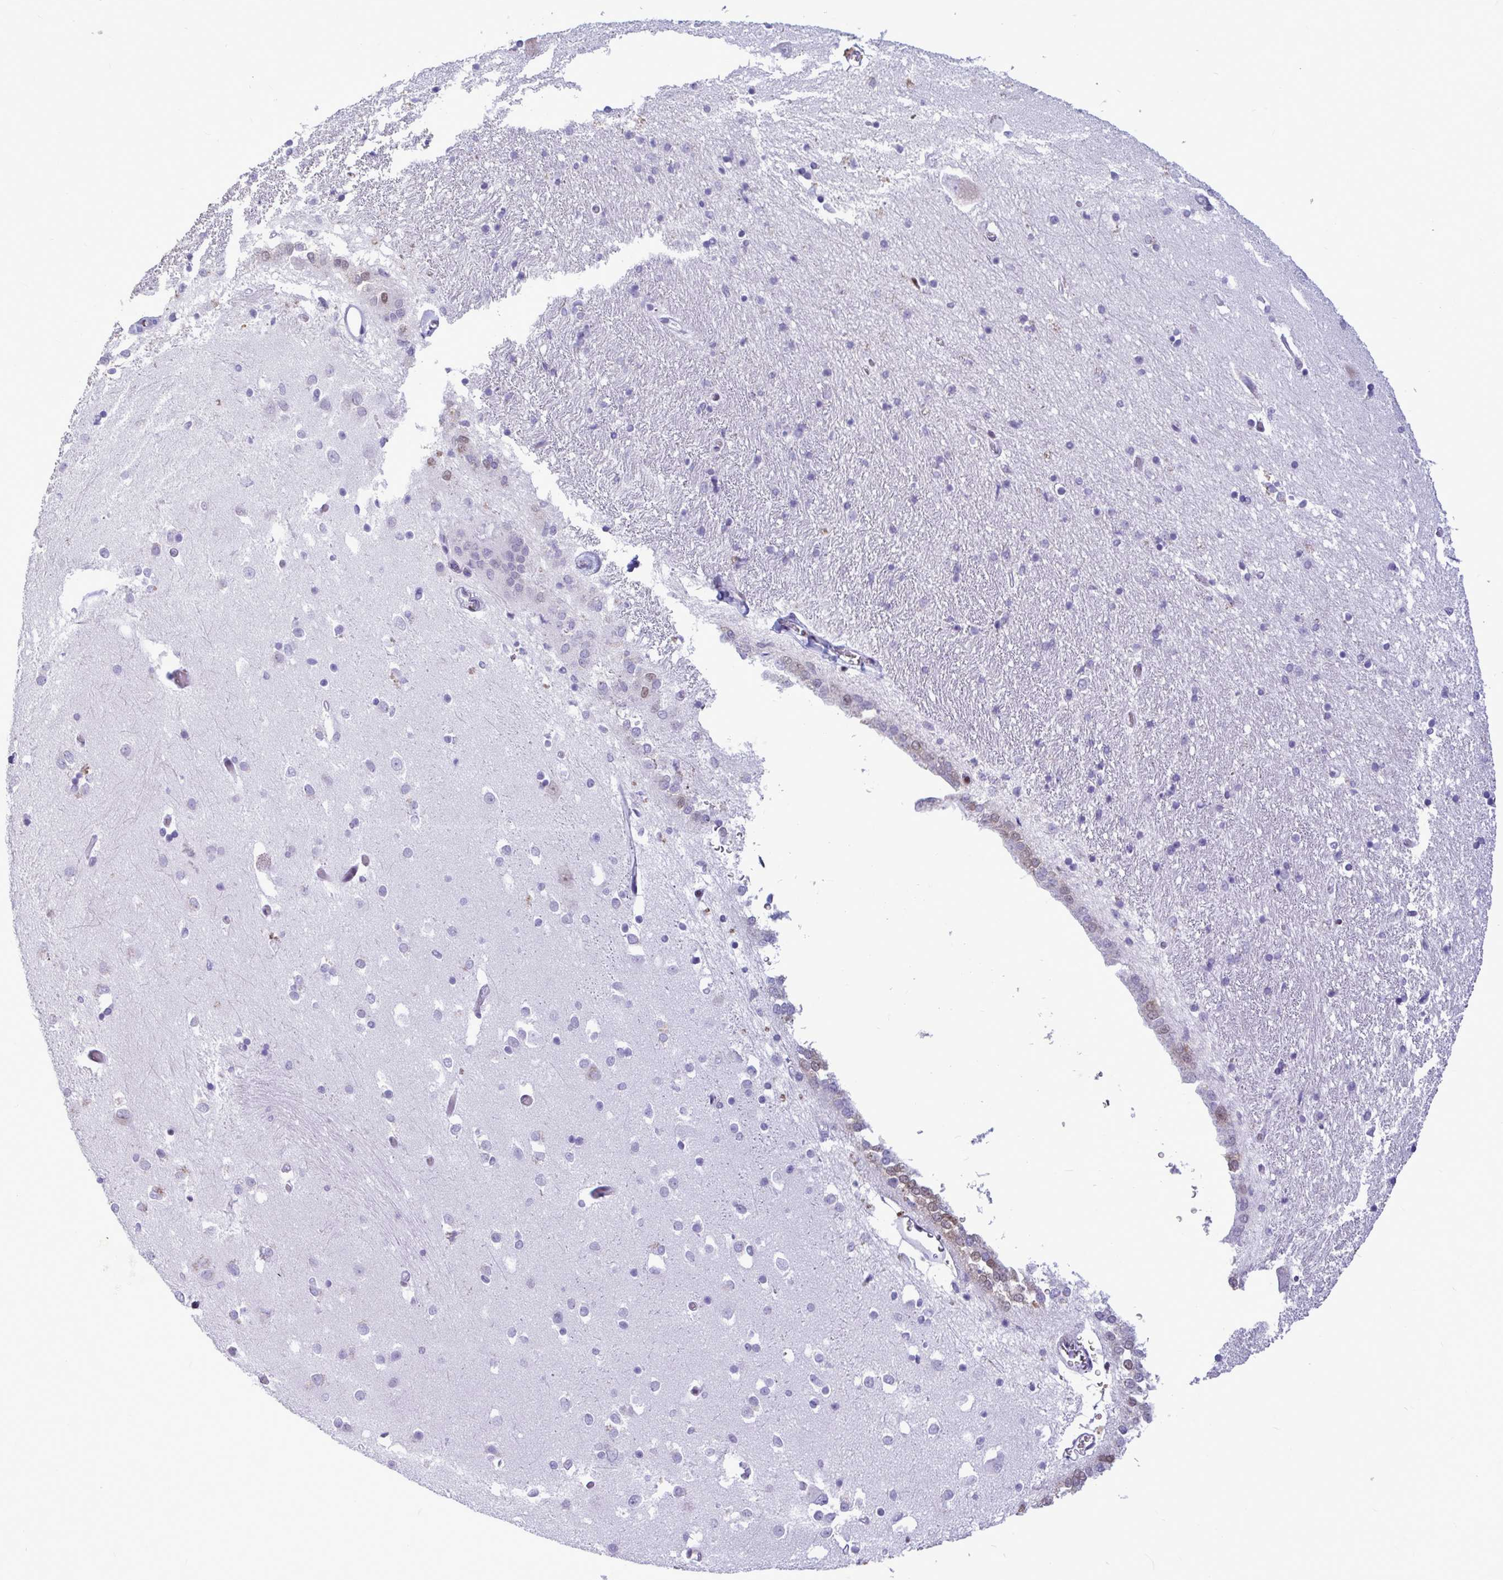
{"staining": {"intensity": "negative", "quantity": "none", "location": "none"}, "tissue": "caudate", "cell_type": "Glial cells", "image_type": "normal", "snomed": [{"axis": "morphology", "description": "Normal tissue, NOS"}, {"axis": "topography", "description": "Lateral ventricle wall"}, {"axis": "topography", "description": "Hippocampus"}], "caption": "Immunohistochemical staining of benign caudate shows no significant expression in glial cells. Nuclei are stained in blue.", "gene": "HMGB2", "patient": {"sex": "female", "age": 63}}